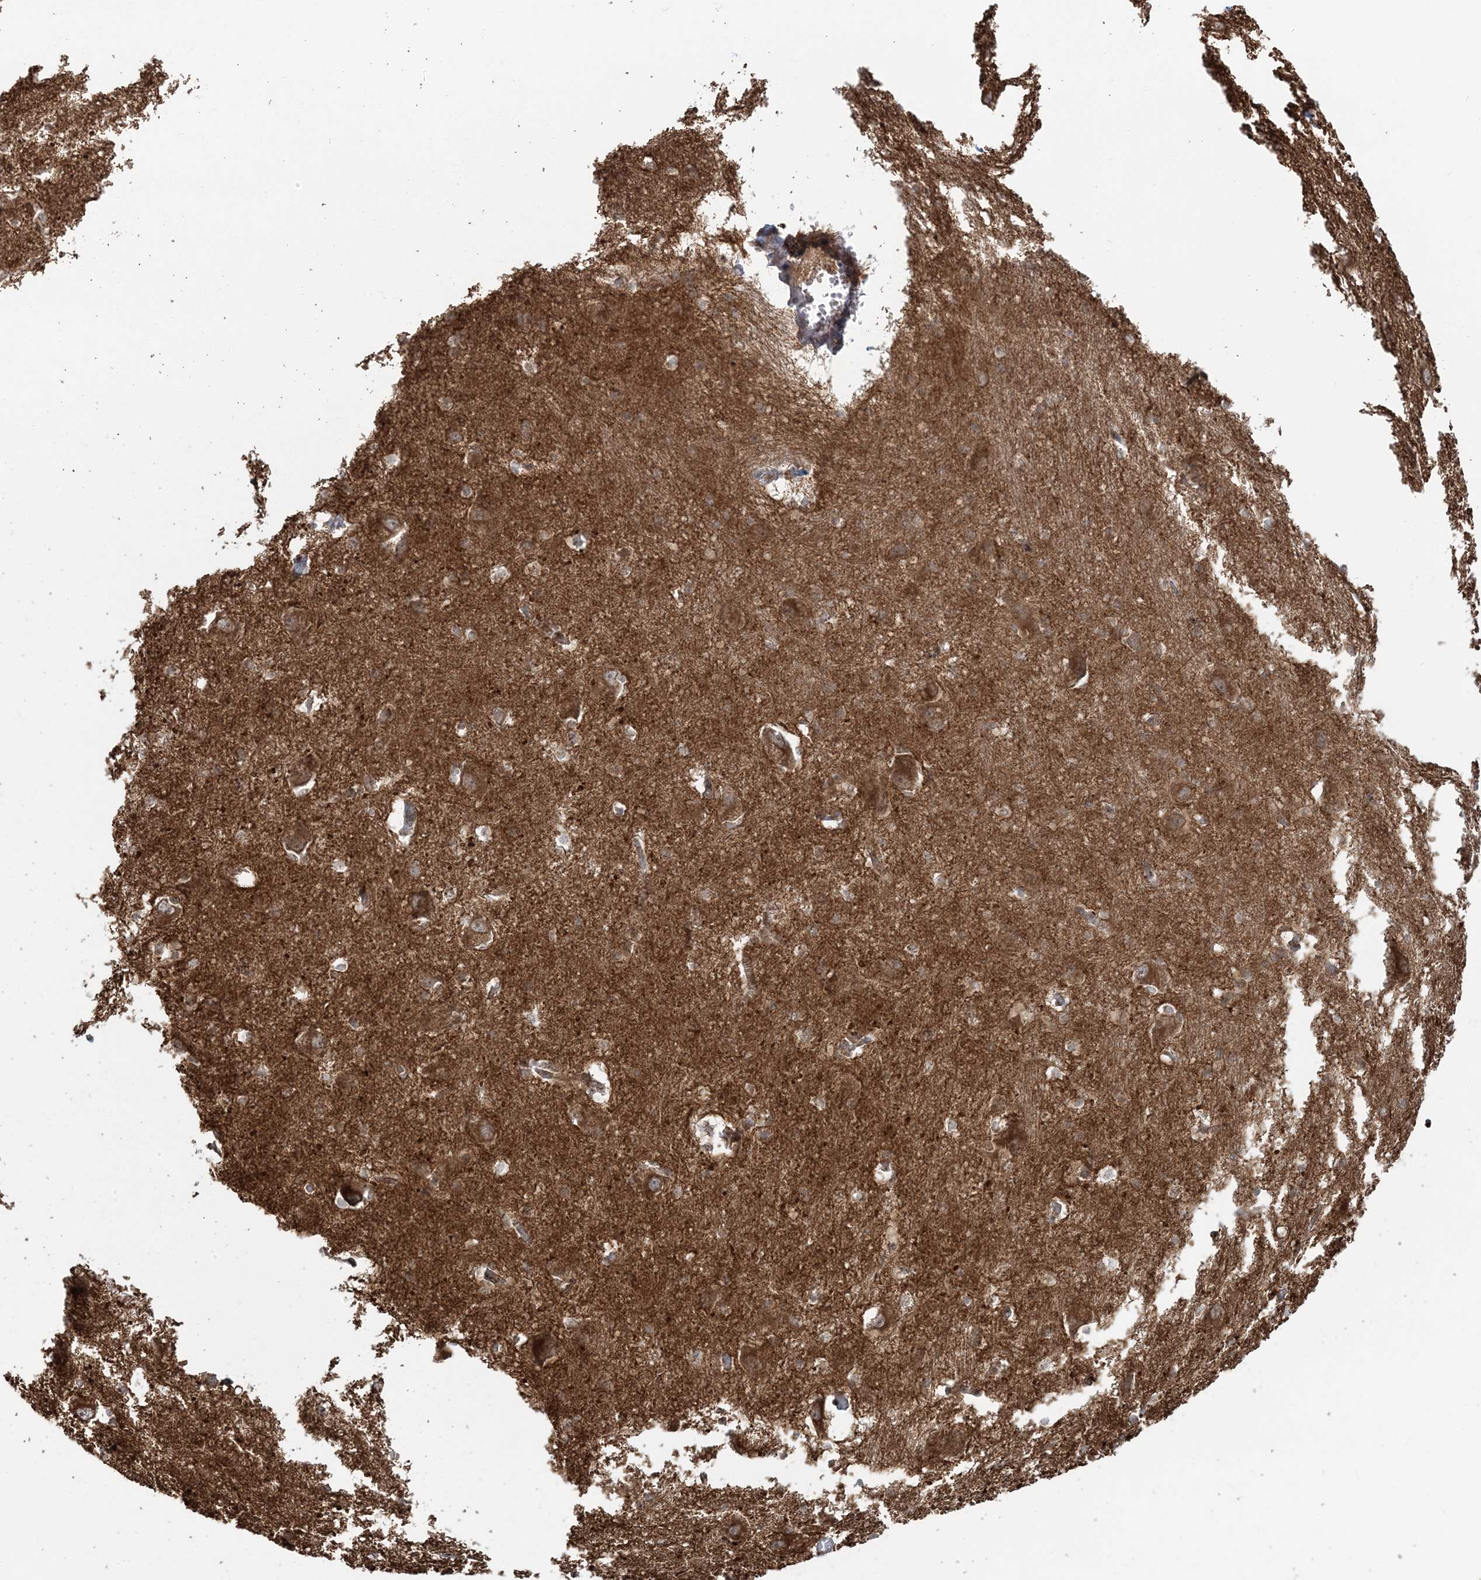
{"staining": {"intensity": "moderate", "quantity": ">75%", "location": "cytoplasmic/membranous"}, "tissue": "caudate", "cell_type": "Glial cells", "image_type": "normal", "snomed": [{"axis": "morphology", "description": "Normal tissue, NOS"}, {"axis": "topography", "description": "Lateral ventricle wall"}], "caption": "Protein expression analysis of benign caudate demonstrates moderate cytoplasmic/membranous staining in about >75% of glial cells. (DAB = brown stain, brightfield microscopy at high magnification).", "gene": "ABCC3", "patient": {"sex": "male", "age": 37}}